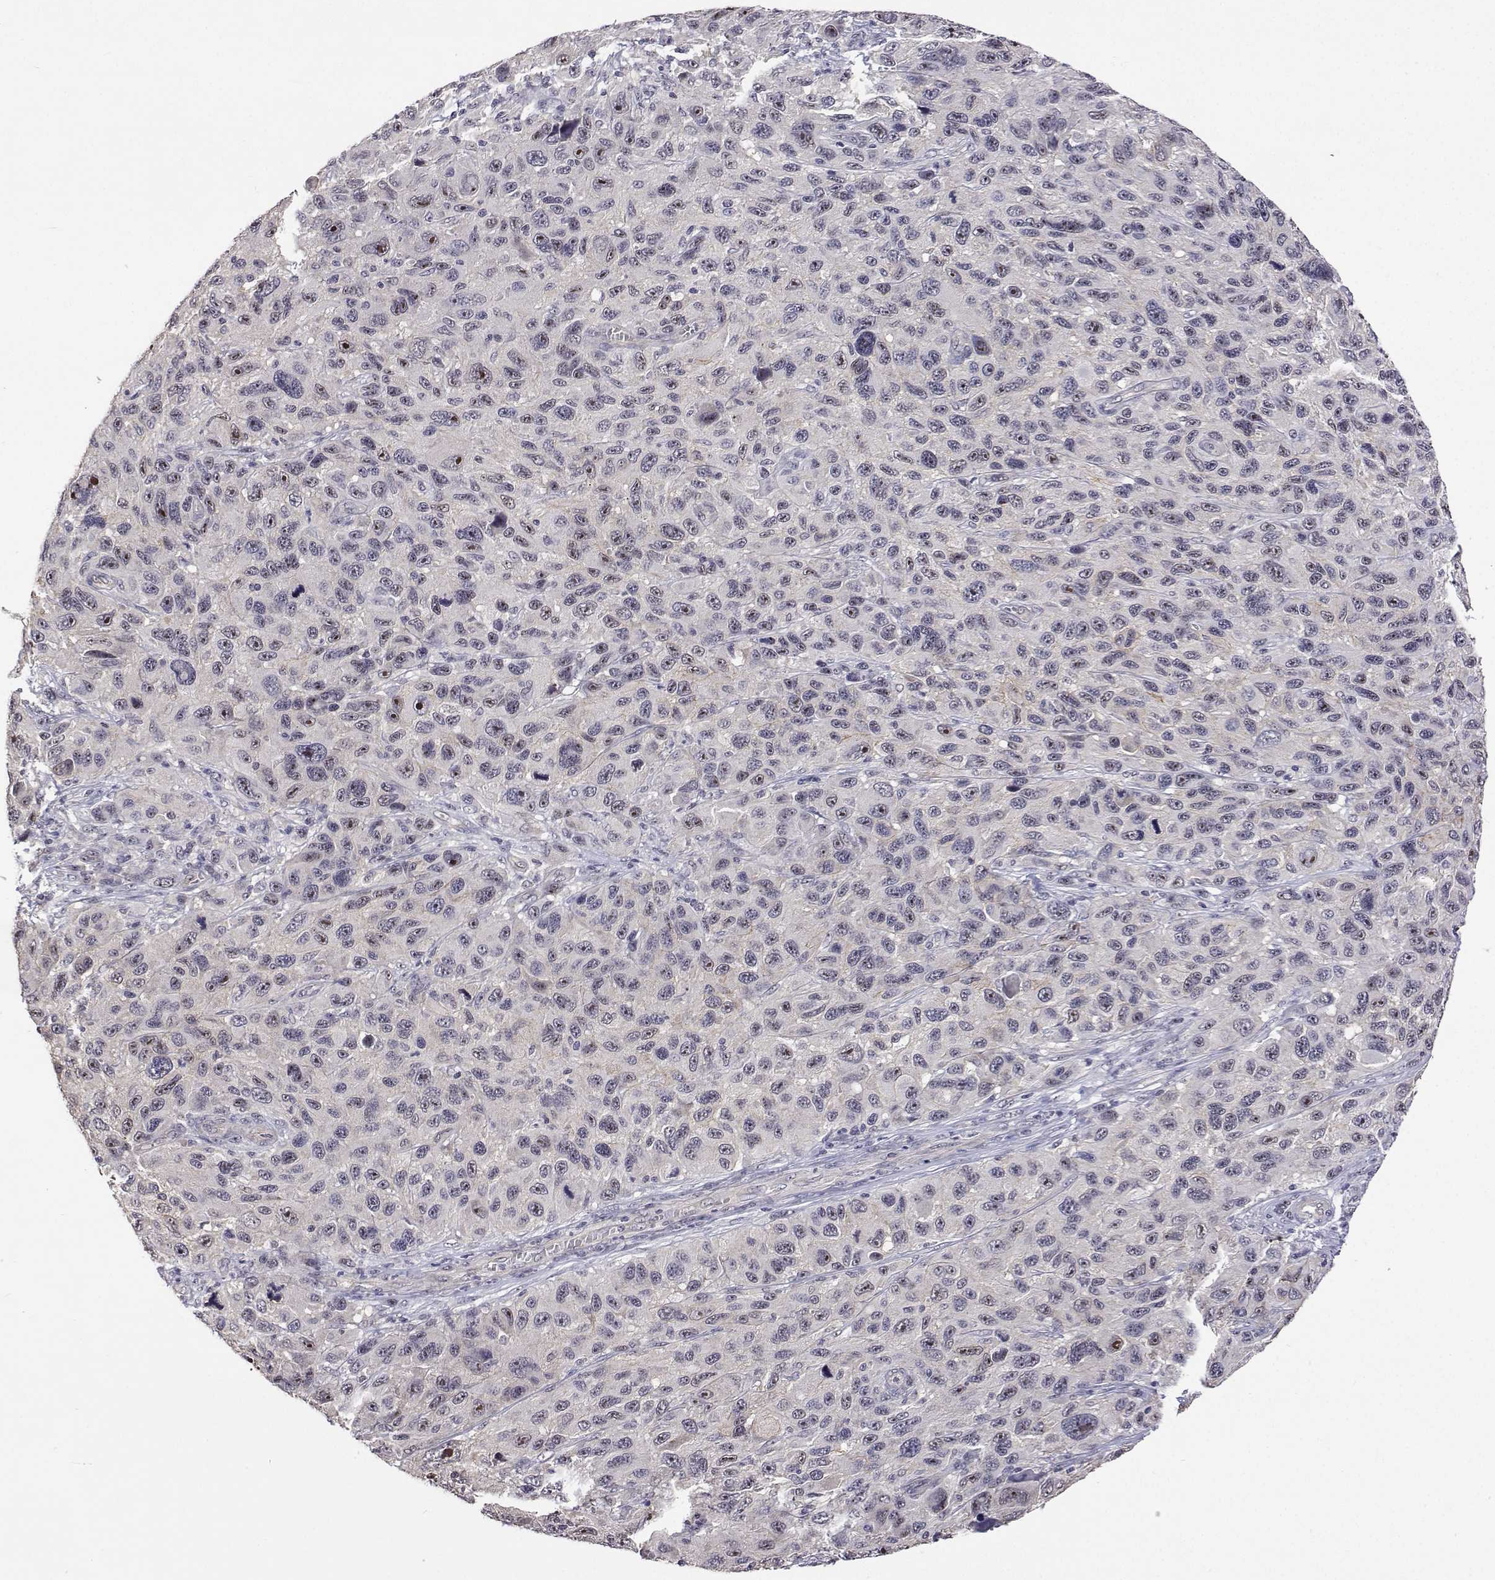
{"staining": {"intensity": "moderate", "quantity": "<25%", "location": "nuclear"}, "tissue": "melanoma", "cell_type": "Tumor cells", "image_type": "cancer", "snomed": [{"axis": "morphology", "description": "Malignant melanoma, NOS"}, {"axis": "topography", "description": "Skin"}], "caption": "DAB (3,3'-diaminobenzidine) immunohistochemical staining of melanoma displays moderate nuclear protein expression in approximately <25% of tumor cells.", "gene": "NHP2", "patient": {"sex": "male", "age": 53}}